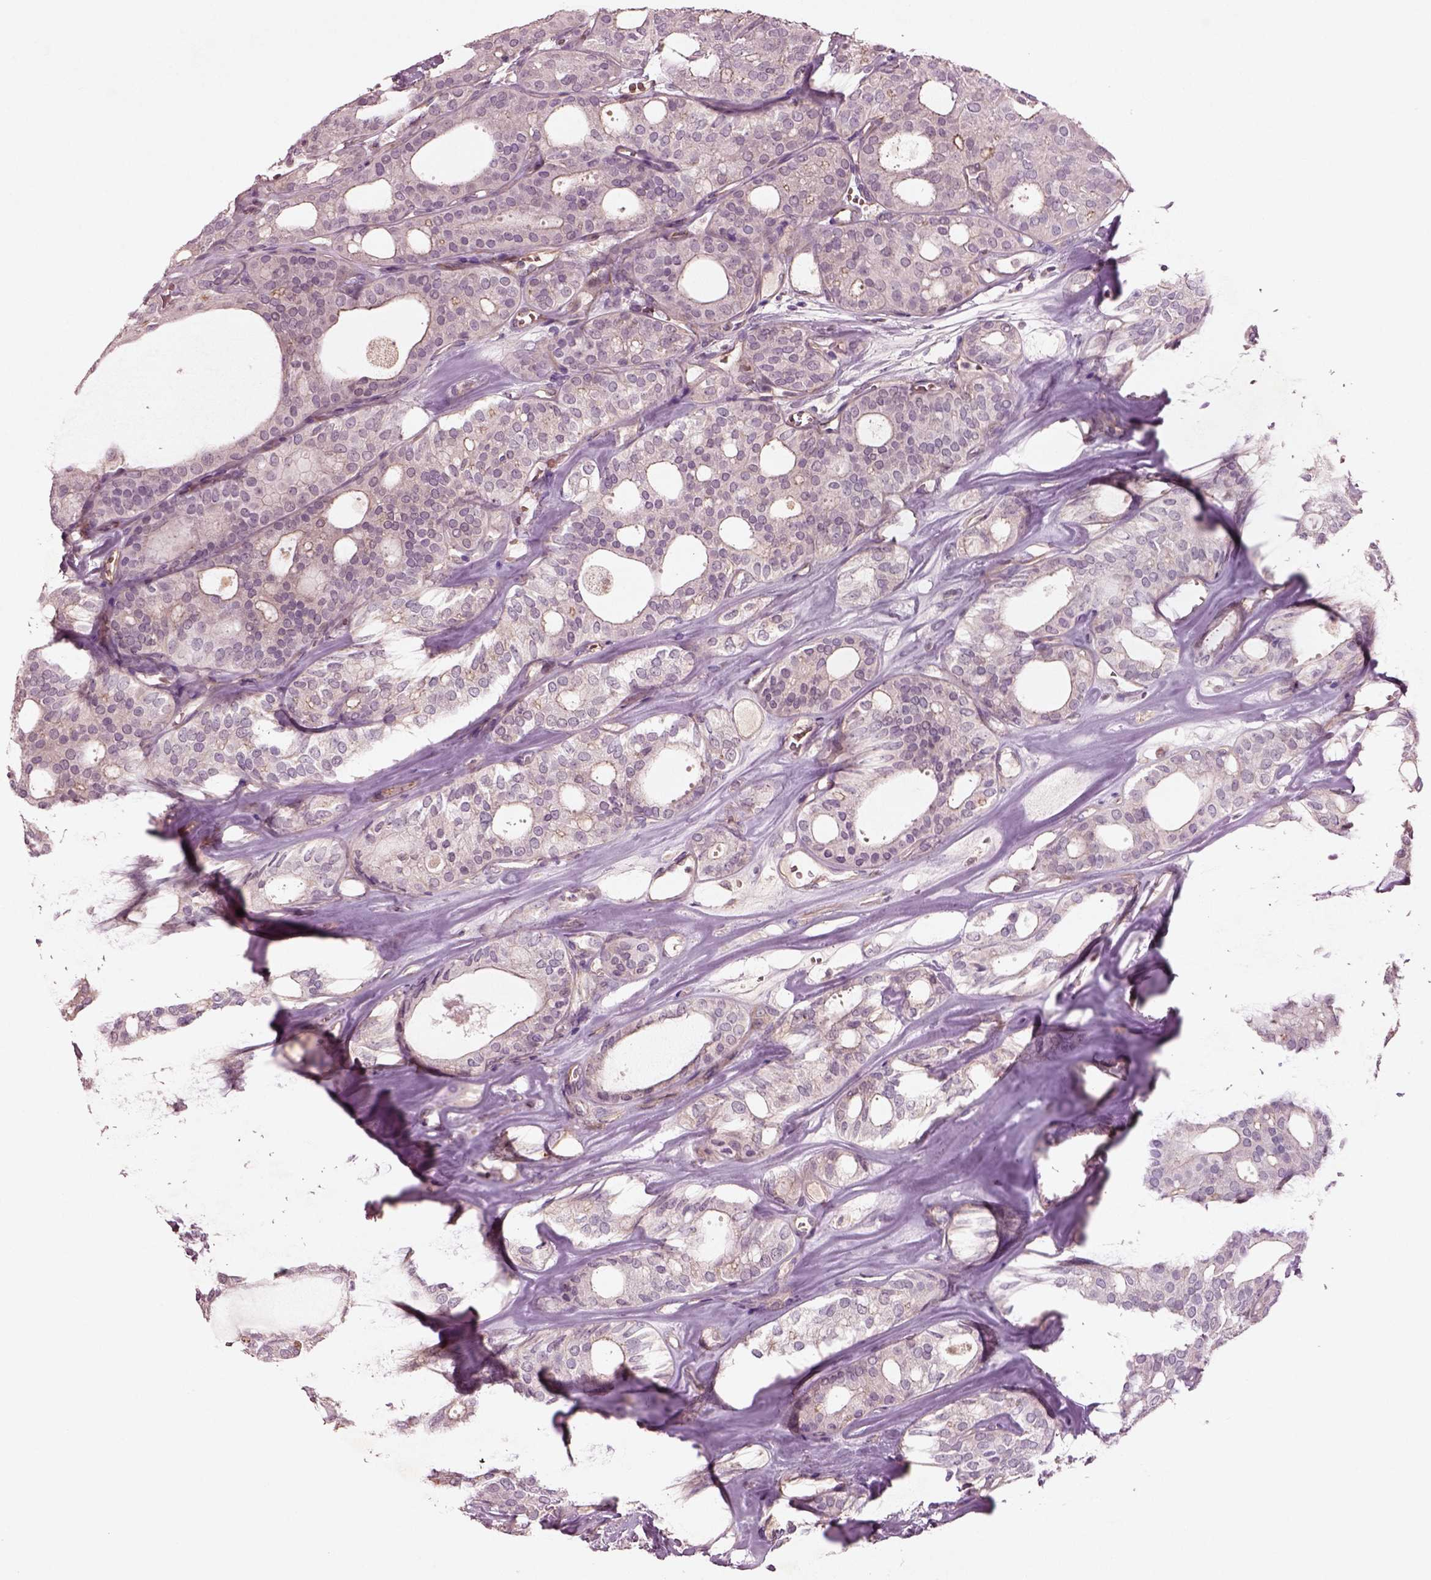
{"staining": {"intensity": "negative", "quantity": "none", "location": "none"}, "tissue": "thyroid cancer", "cell_type": "Tumor cells", "image_type": "cancer", "snomed": [{"axis": "morphology", "description": "Follicular adenoma carcinoma, NOS"}, {"axis": "topography", "description": "Thyroid gland"}], "caption": "The image shows no staining of tumor cells in thyroid cancer (follicular adenoma carcinoma). (Brightfield microscopy of DAB immunohistochemistry at high magnification).", "gene": "DUOXA2", "patient": {"sex": "male", "age": 75}}